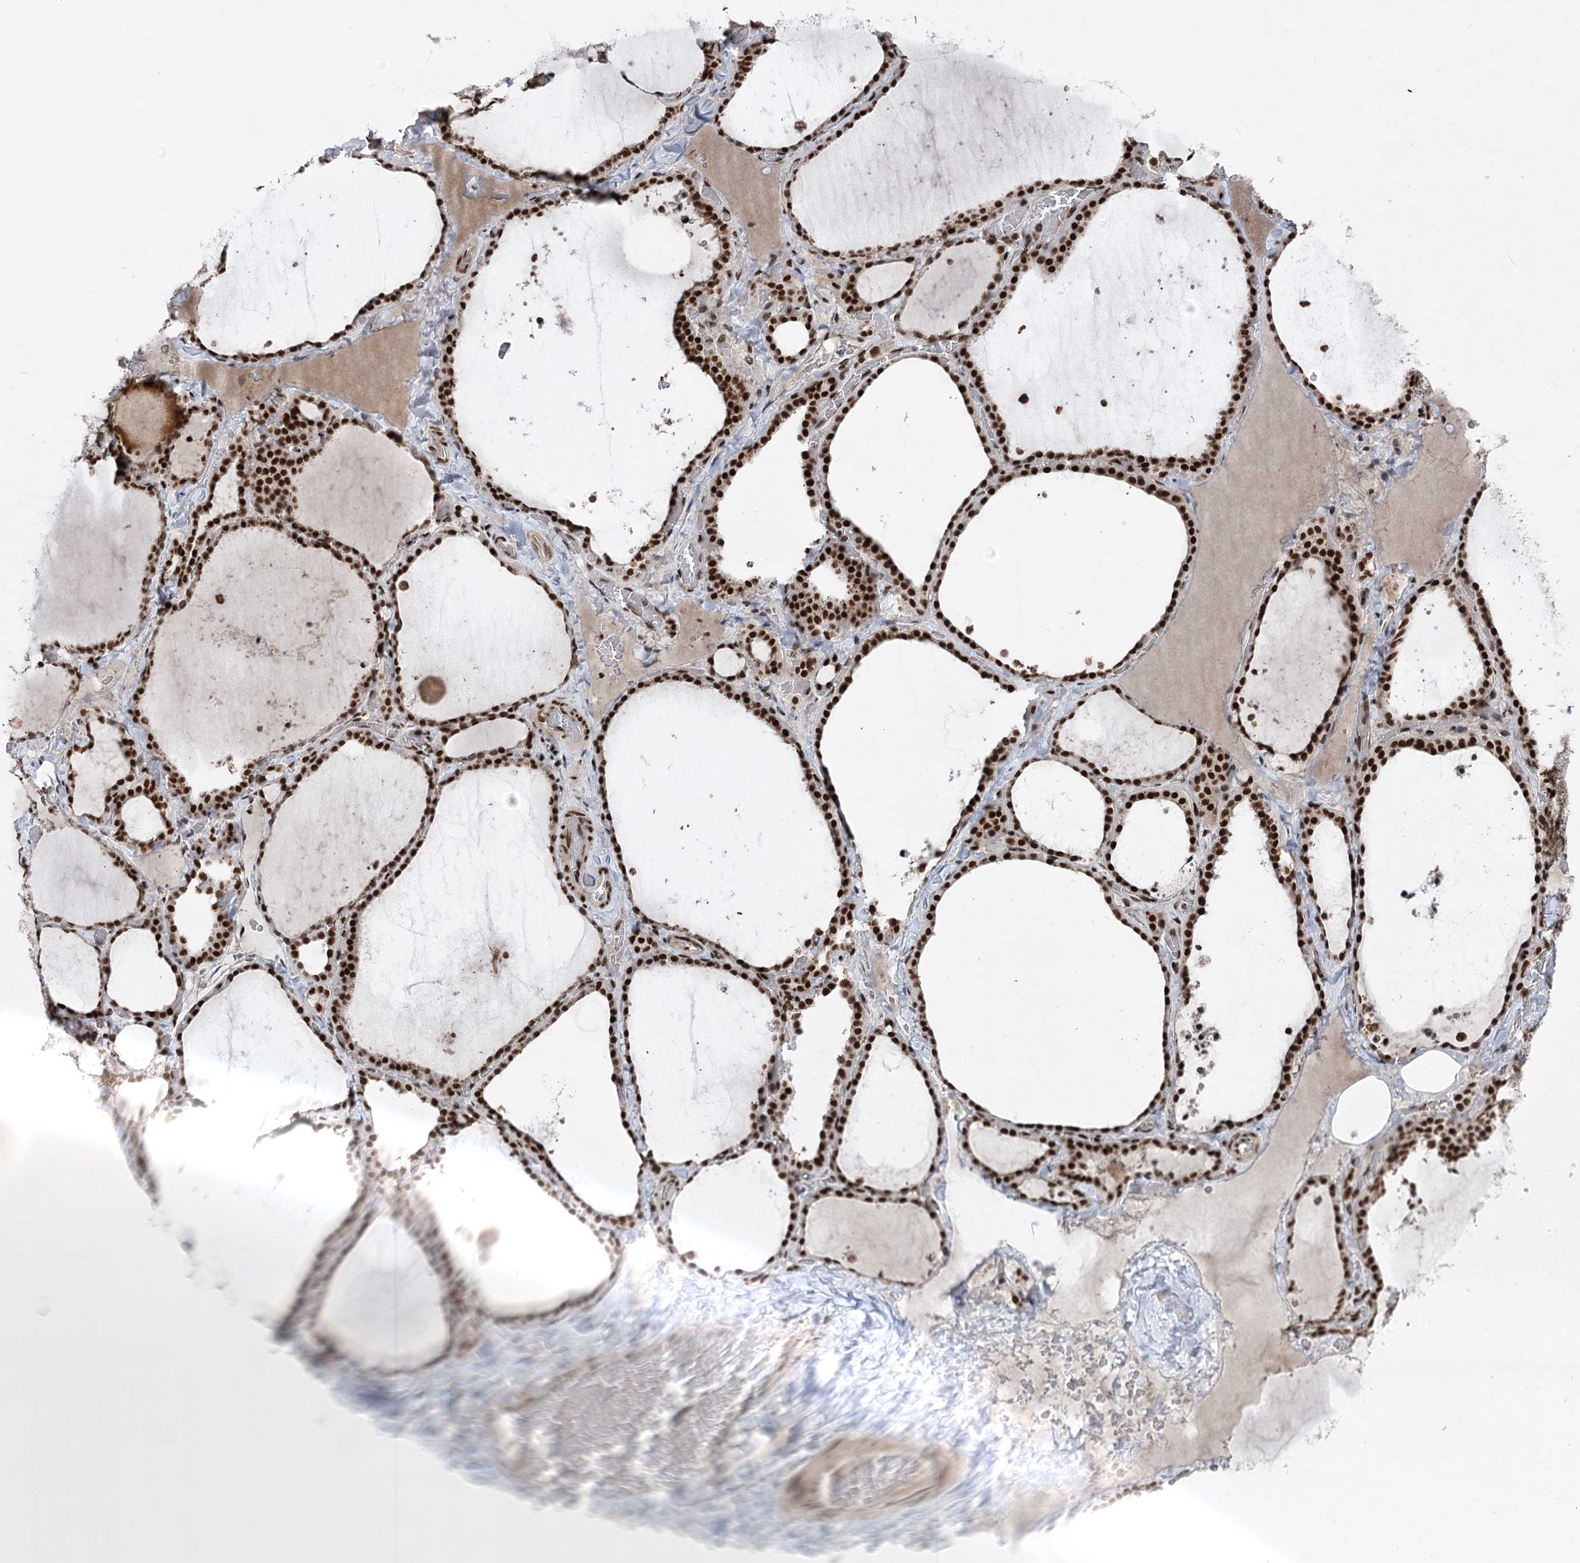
{"staining": {"intensity": "strong", "quantity": ">75%", "location": "nuclear"}, "tissue": "thyroid gland", "cell_type": "Glandular cells", "image_type": "normal", "snomed": [{"axis": "morphology", "description": "Normal tissue, NOS"}, {"axis": "topography", "description": "Thyroid gland"}], "caption": "Protein expression by IHC demonstrates strong nuclear expression in approximately >75% of glandular cells in normal thyroid gland.", "gene": "CGGBP1", "patient": {"sex": "female", "age": 22}}